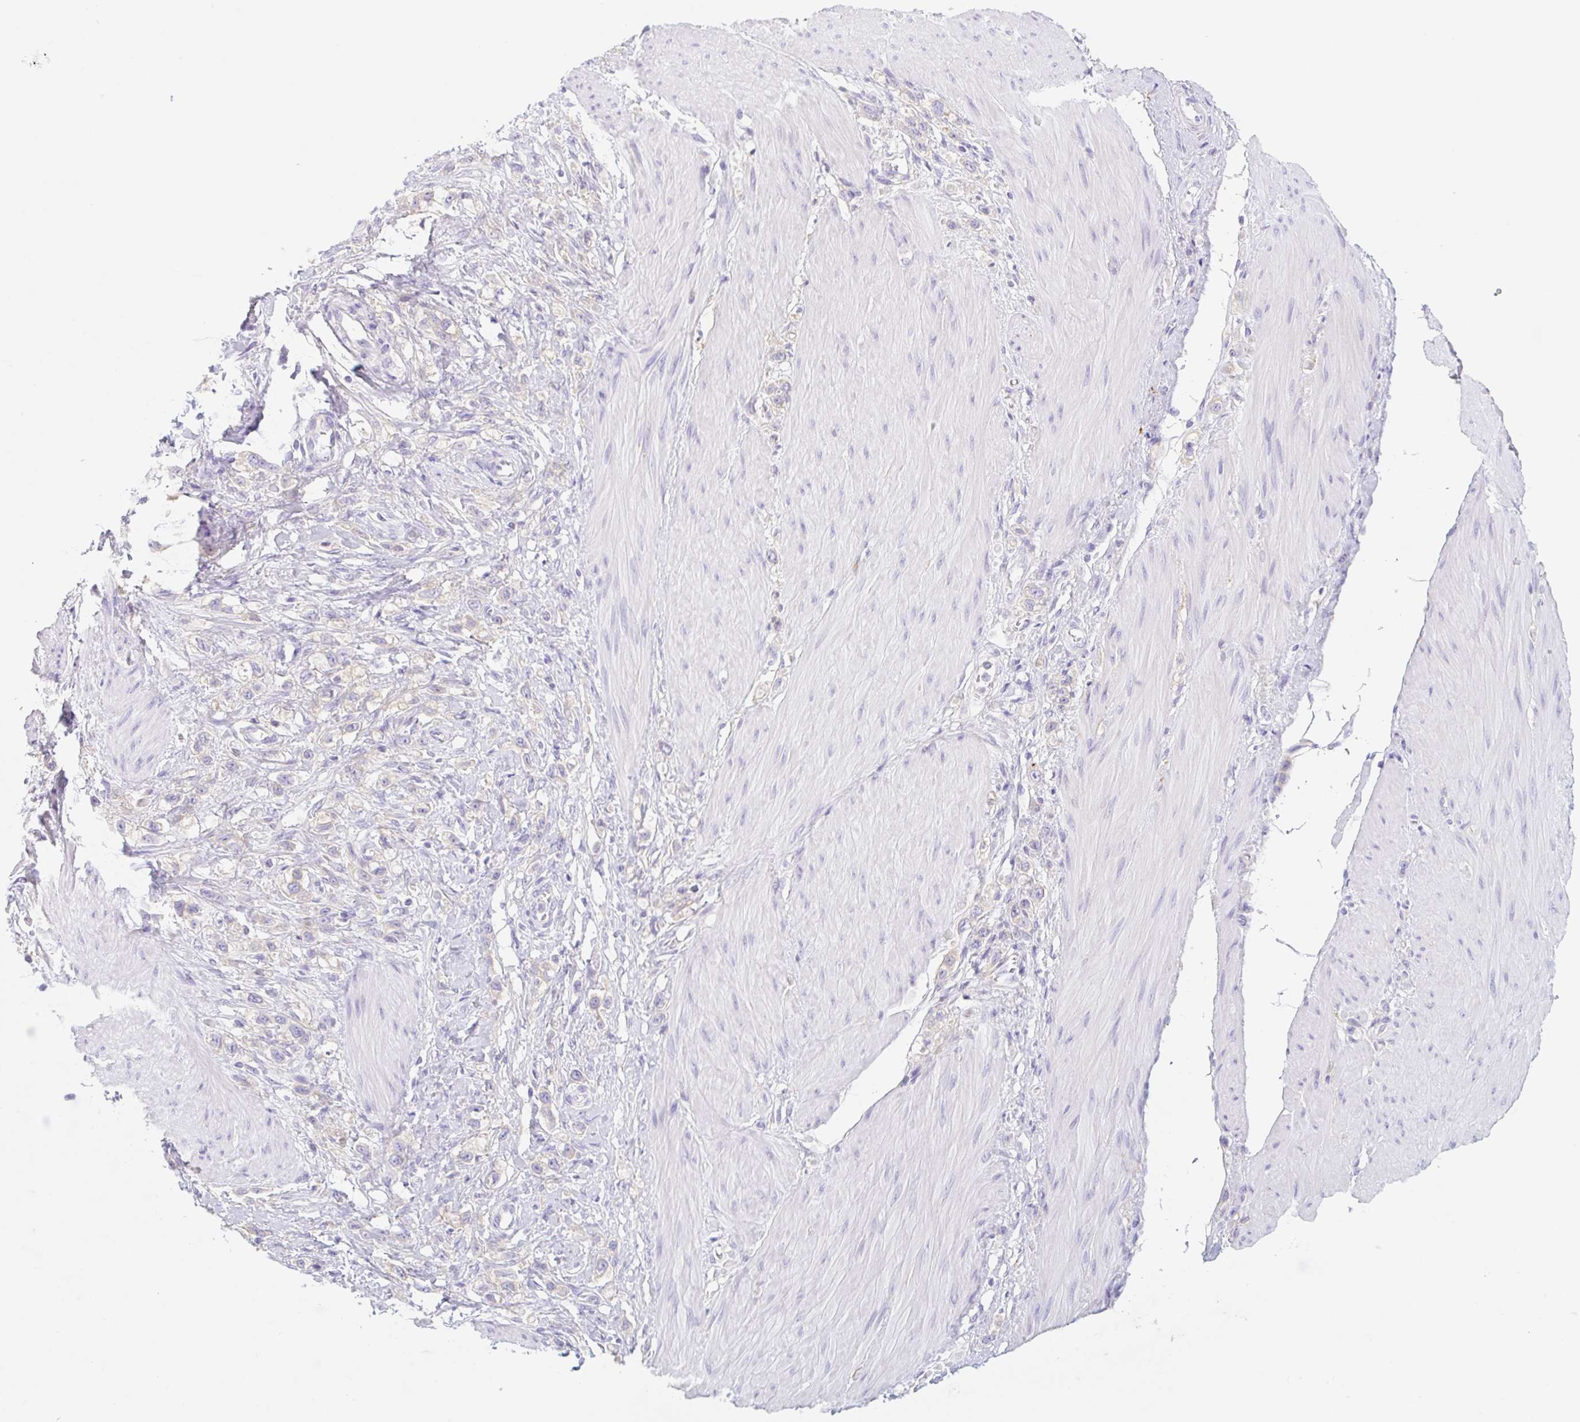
{"staining": {"intensity": "weak", "quantity": "<25%", "location": "cytoplasmic/membranous"}, "tissue": "stomach cancer", "cell_type": "Tumor cells", "image_type": "cancer", "snomed": [{"axis": "morphology", "description": "Adenocarcinoma, NOS"}, {"axis": "topography", "description": "Stomach"}], "caption": "This is an IHC photomicrograph of adenocarcinoma (stomach). There is no positivity in tumor cells.", "gene": "LYVE1", "patient": {"sex": "female", "age": 65}}